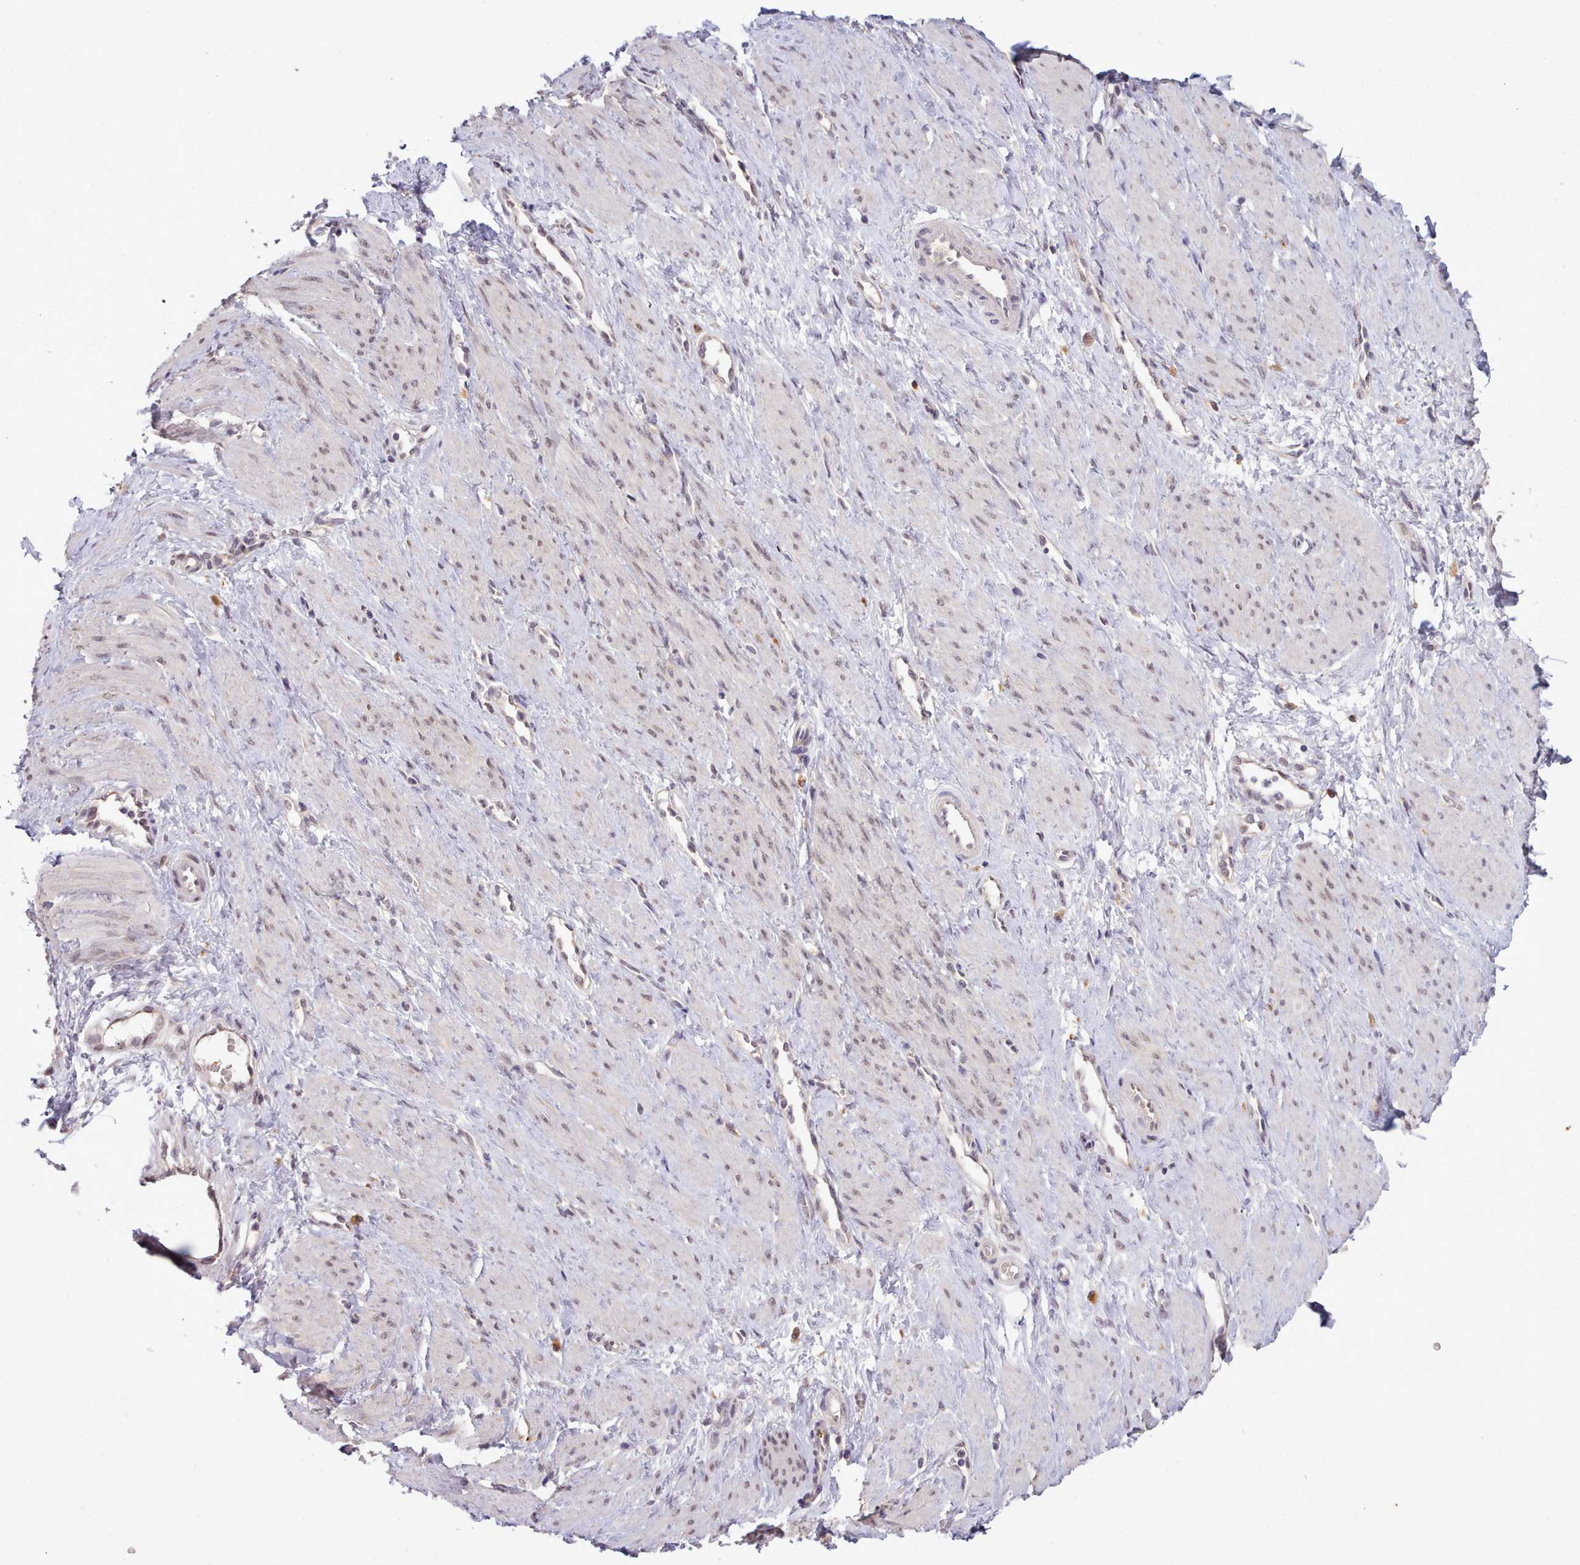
{"staining": {"intensity": "weak", "quantity": "25%-75%", "location": "cytoplasmic/membranous,nuclear"}, "tissue": "smooth muscle", "cell_type": "Smooth muscle cells", "image_type": "normal", "snomed": [{"axis": "morphology", "description": "Normal tissue, NOS"}, {"axis": "topography", "description": "Smooth muscle"}, {"axis": "topography", "description": "Uterus"}], "caption": "Smooth muscle cells reveal low levels of weak cytoplasmic/membranous,nuclear positivity in approximately 25%-75% of cells in normal smooth muscle.", "gene": "ARL17A", "patient": {"sex": "female", "age": 39}}